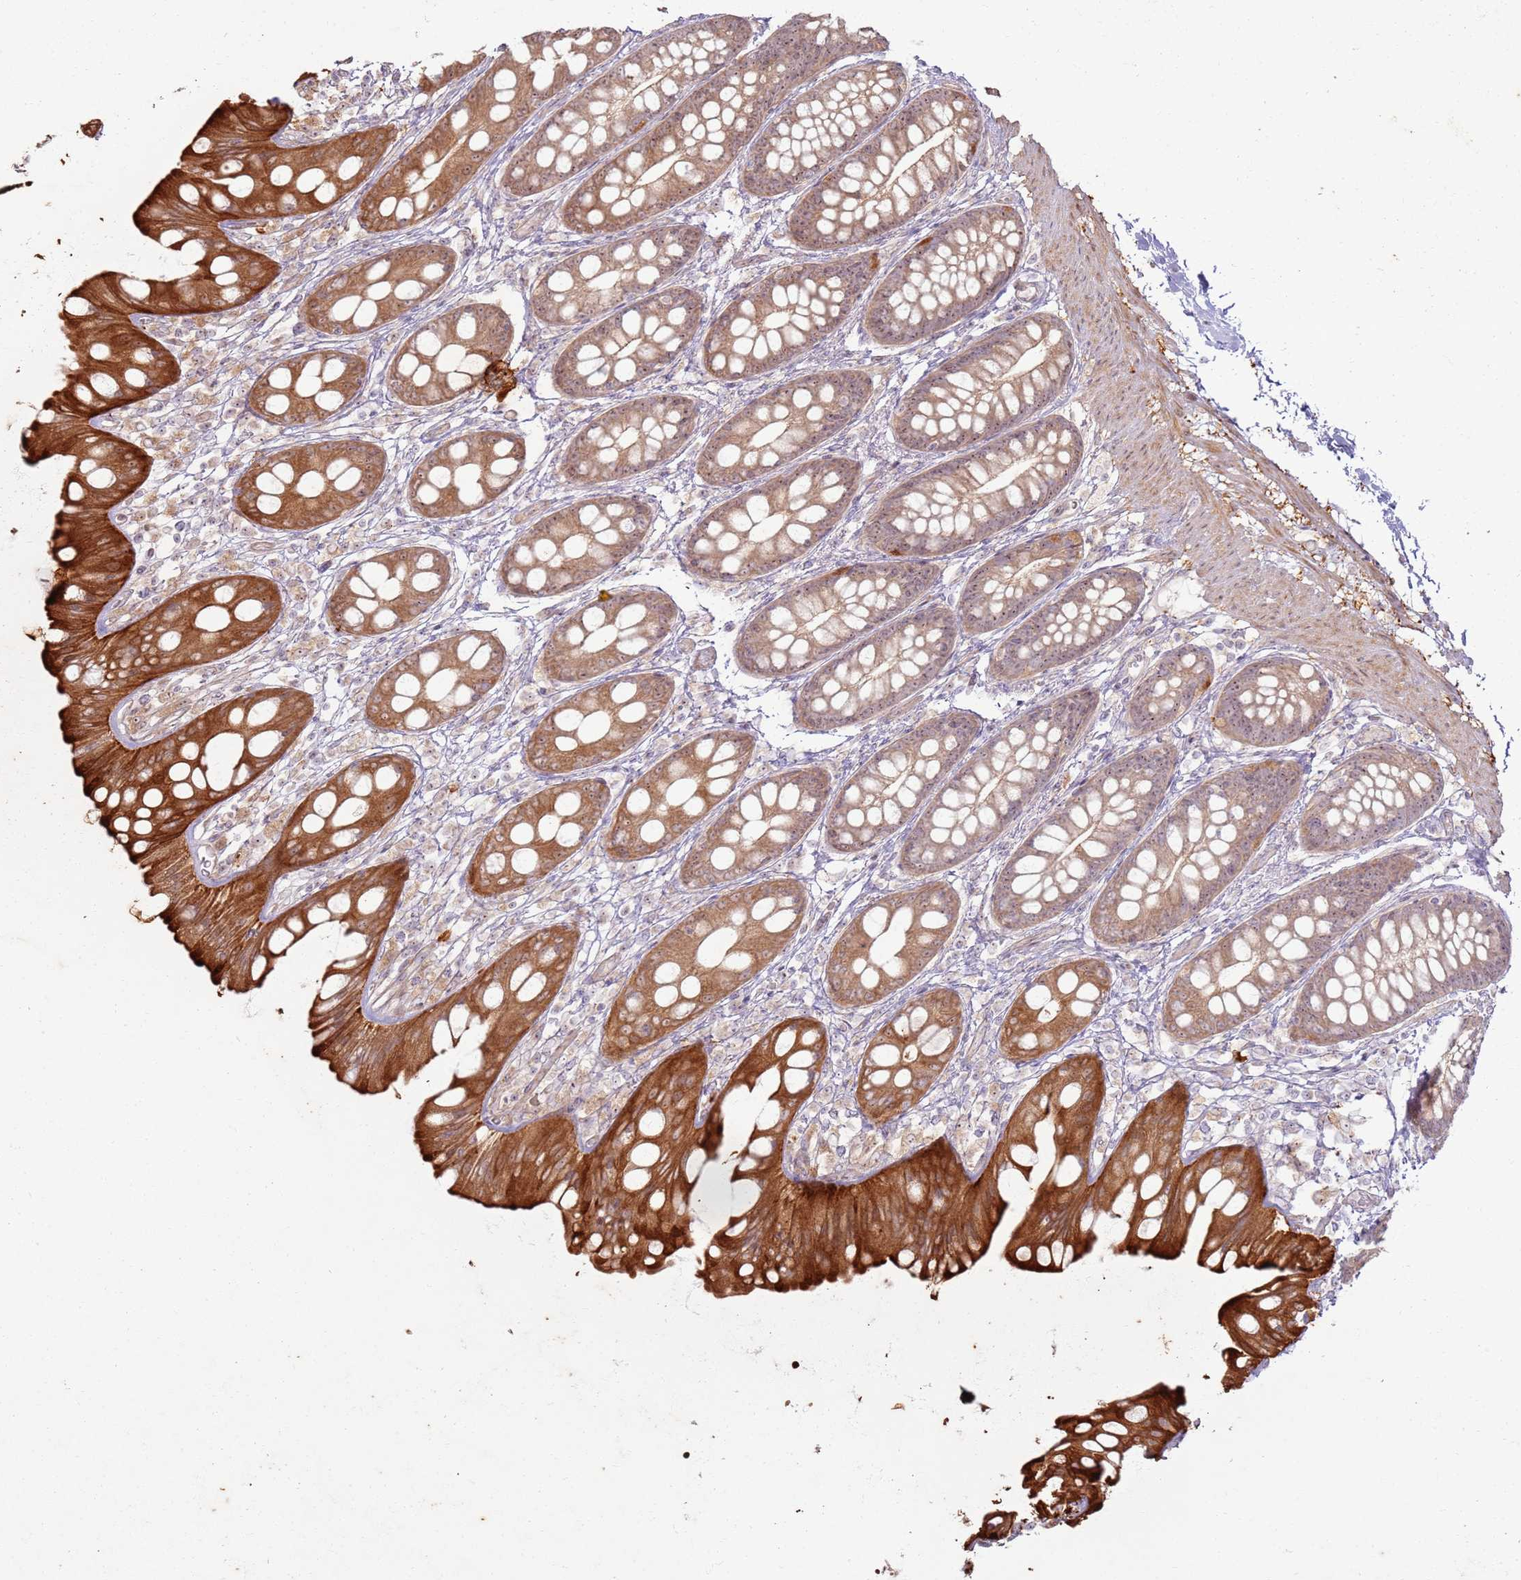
{"staining": {"intensity": "strong", "quantity": "25%-75%", "location": "cytoplasmic/membranous,nuclear"}, "tissue": "rectum", "cell_type": "Glandular cells", "image_type": "normal", "snomed": [{"axis": "morphology", "description": "Normal tissue, NOS"}, {"axis": "topography", "description": "Rectum"}], "caption": "Immunohistochemistry (IHC) of unremarkable rectum reveals high levels of strong cytoplasmic/membranous,nuclear staining in about 25%-75% of glandular cells.", "gene": "CNPY1", "patient": {"sex": "female", "age": 65}}